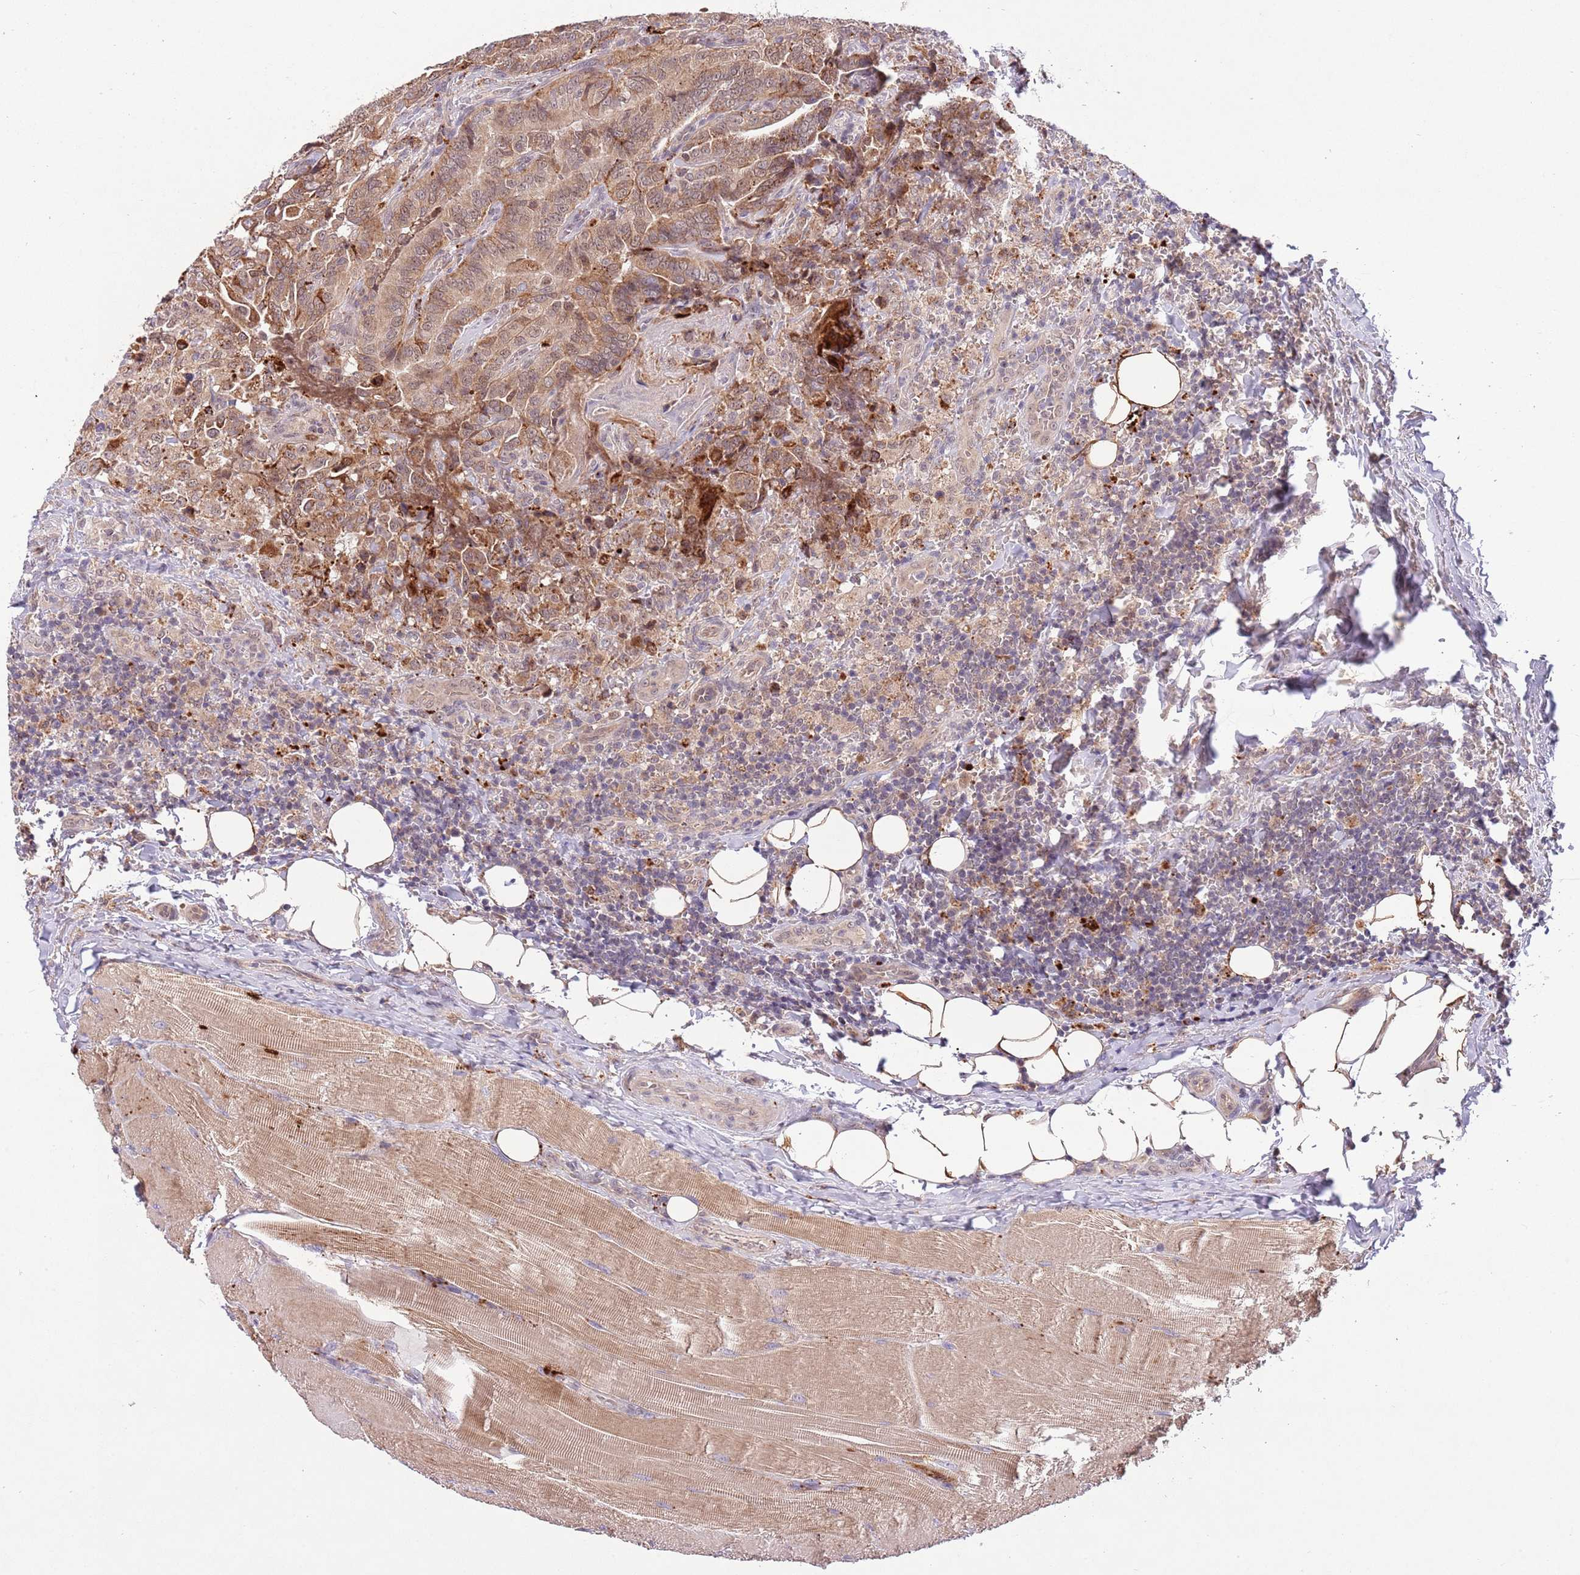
{"staining": {"intensity": "moderate", "quantity": ">75%", "location": "cytoplasmic/membranous"}, "tissue": "thyroid cancer", "cell_type": "Tumor cells", "image_type": "cancer", "snomed": [{"axis": "morphology", "description": "Papillary adenocarcinoma, NOS"}, {"axis": "topography", "description": "Thyroid gland"}], "caption": "IHC image of human thyroid cancer stained for a protein (brown), which shows medium levels of moderate cytoplasmic/membranous positivity in approximately >75% of tumor cells.", "gene": "TRIM27", "patient": {"sex": "male", "age": 61}}